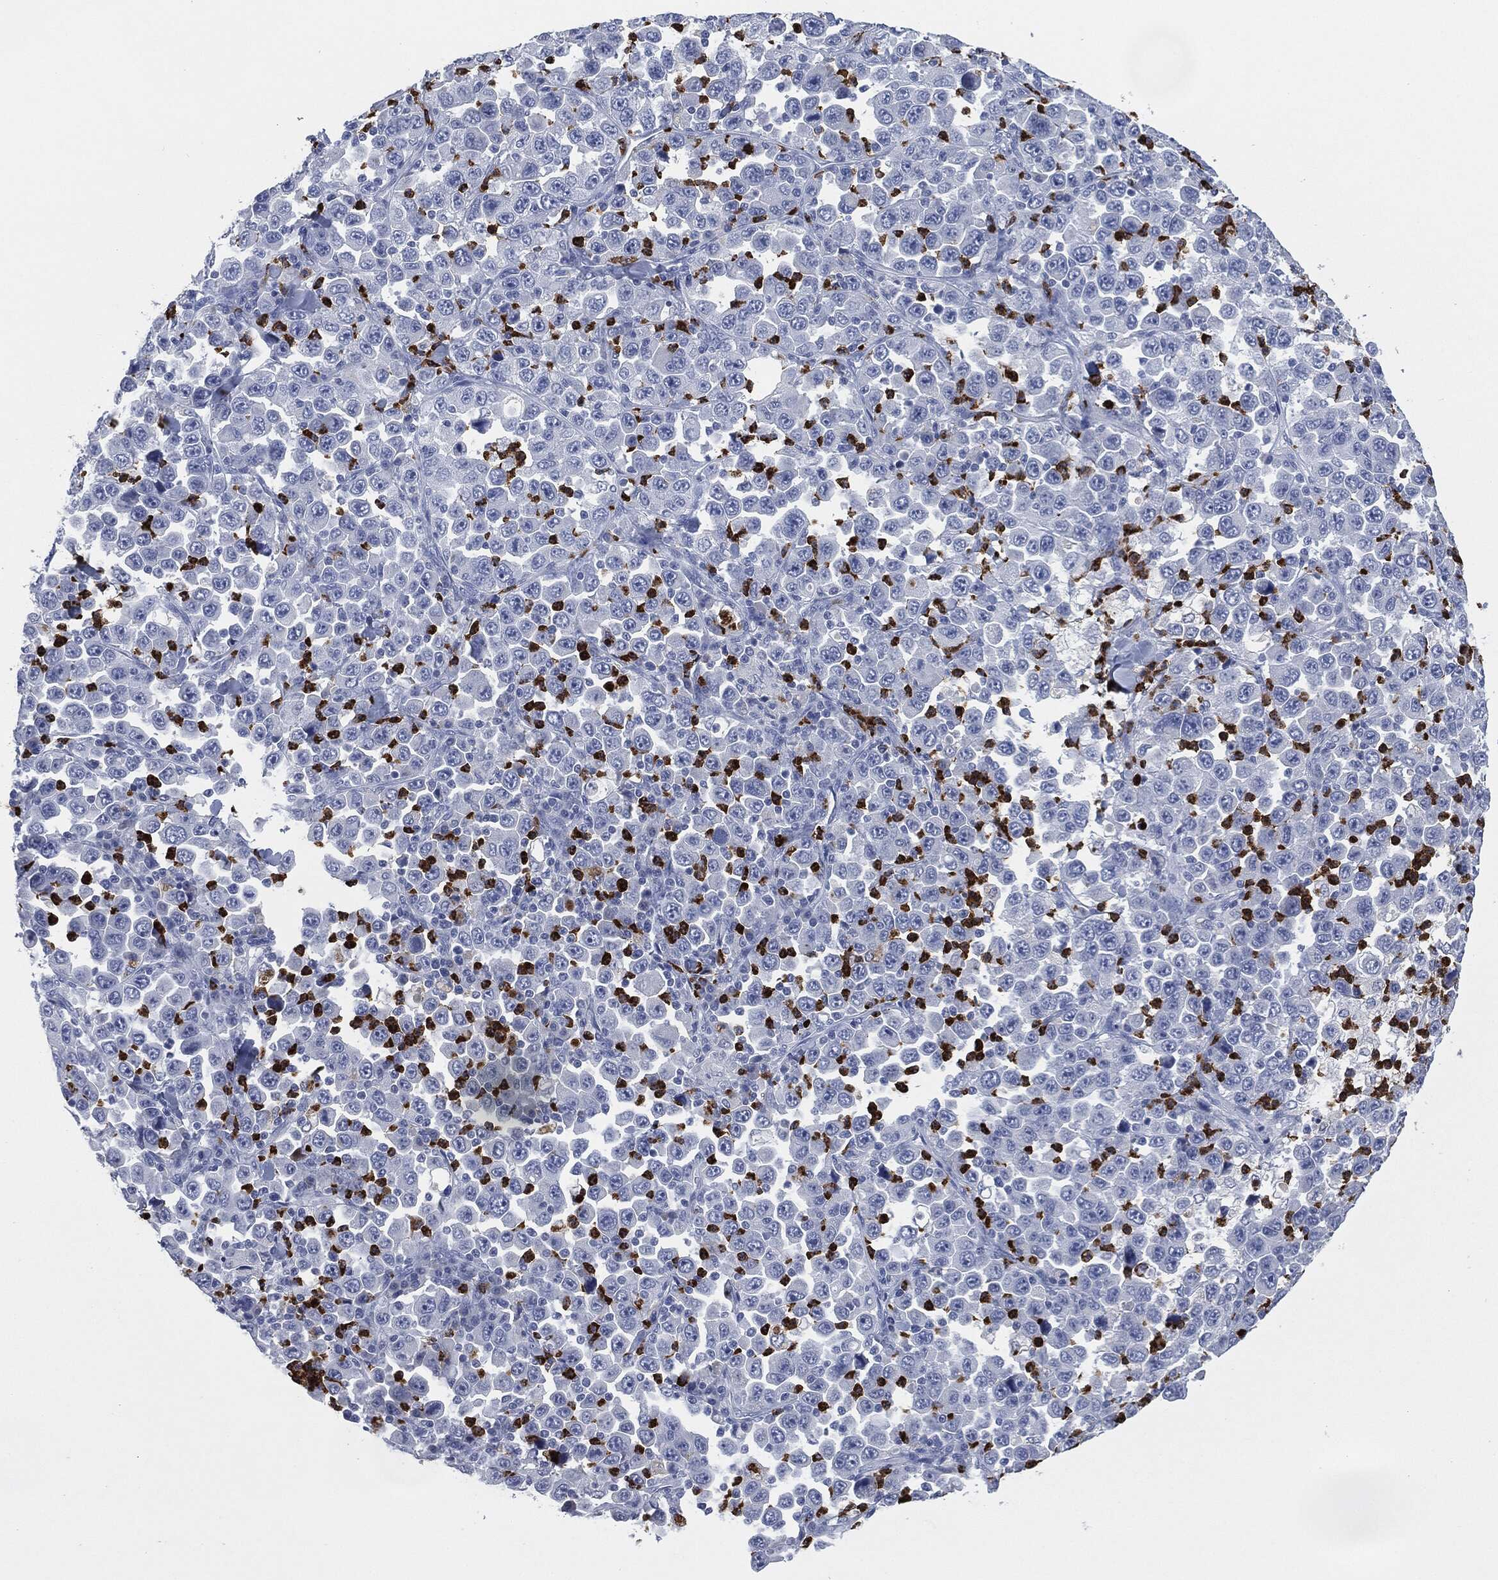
{"staining": {"intensity": "negative", "quantity": "none", "location": "none"}, "tissue": "stomach cancer", "cell_type": "Tumor cells", "image_type": "cancer", "snomed": [{"axis": "morphology", "description": "Normal tissue, NOS"}, {"axis": "morphology", "description": "Adenocarcinoma, NOS"}, {"axis": "topography", "description": "Stomach, upper"}, {"axis": "topography", "description": "Stomach"}], "caption": "DAB (3,3'-diaminobenzidine) immunohistochemical staining of human stomach cancer demonstrates no significant expression in tumor cells. (Immunohistochemistry (ihc), brightfield microscopy, high magnification).", "gene": "CEACAM8", "patient": {"sex": "male", "age": 59}}